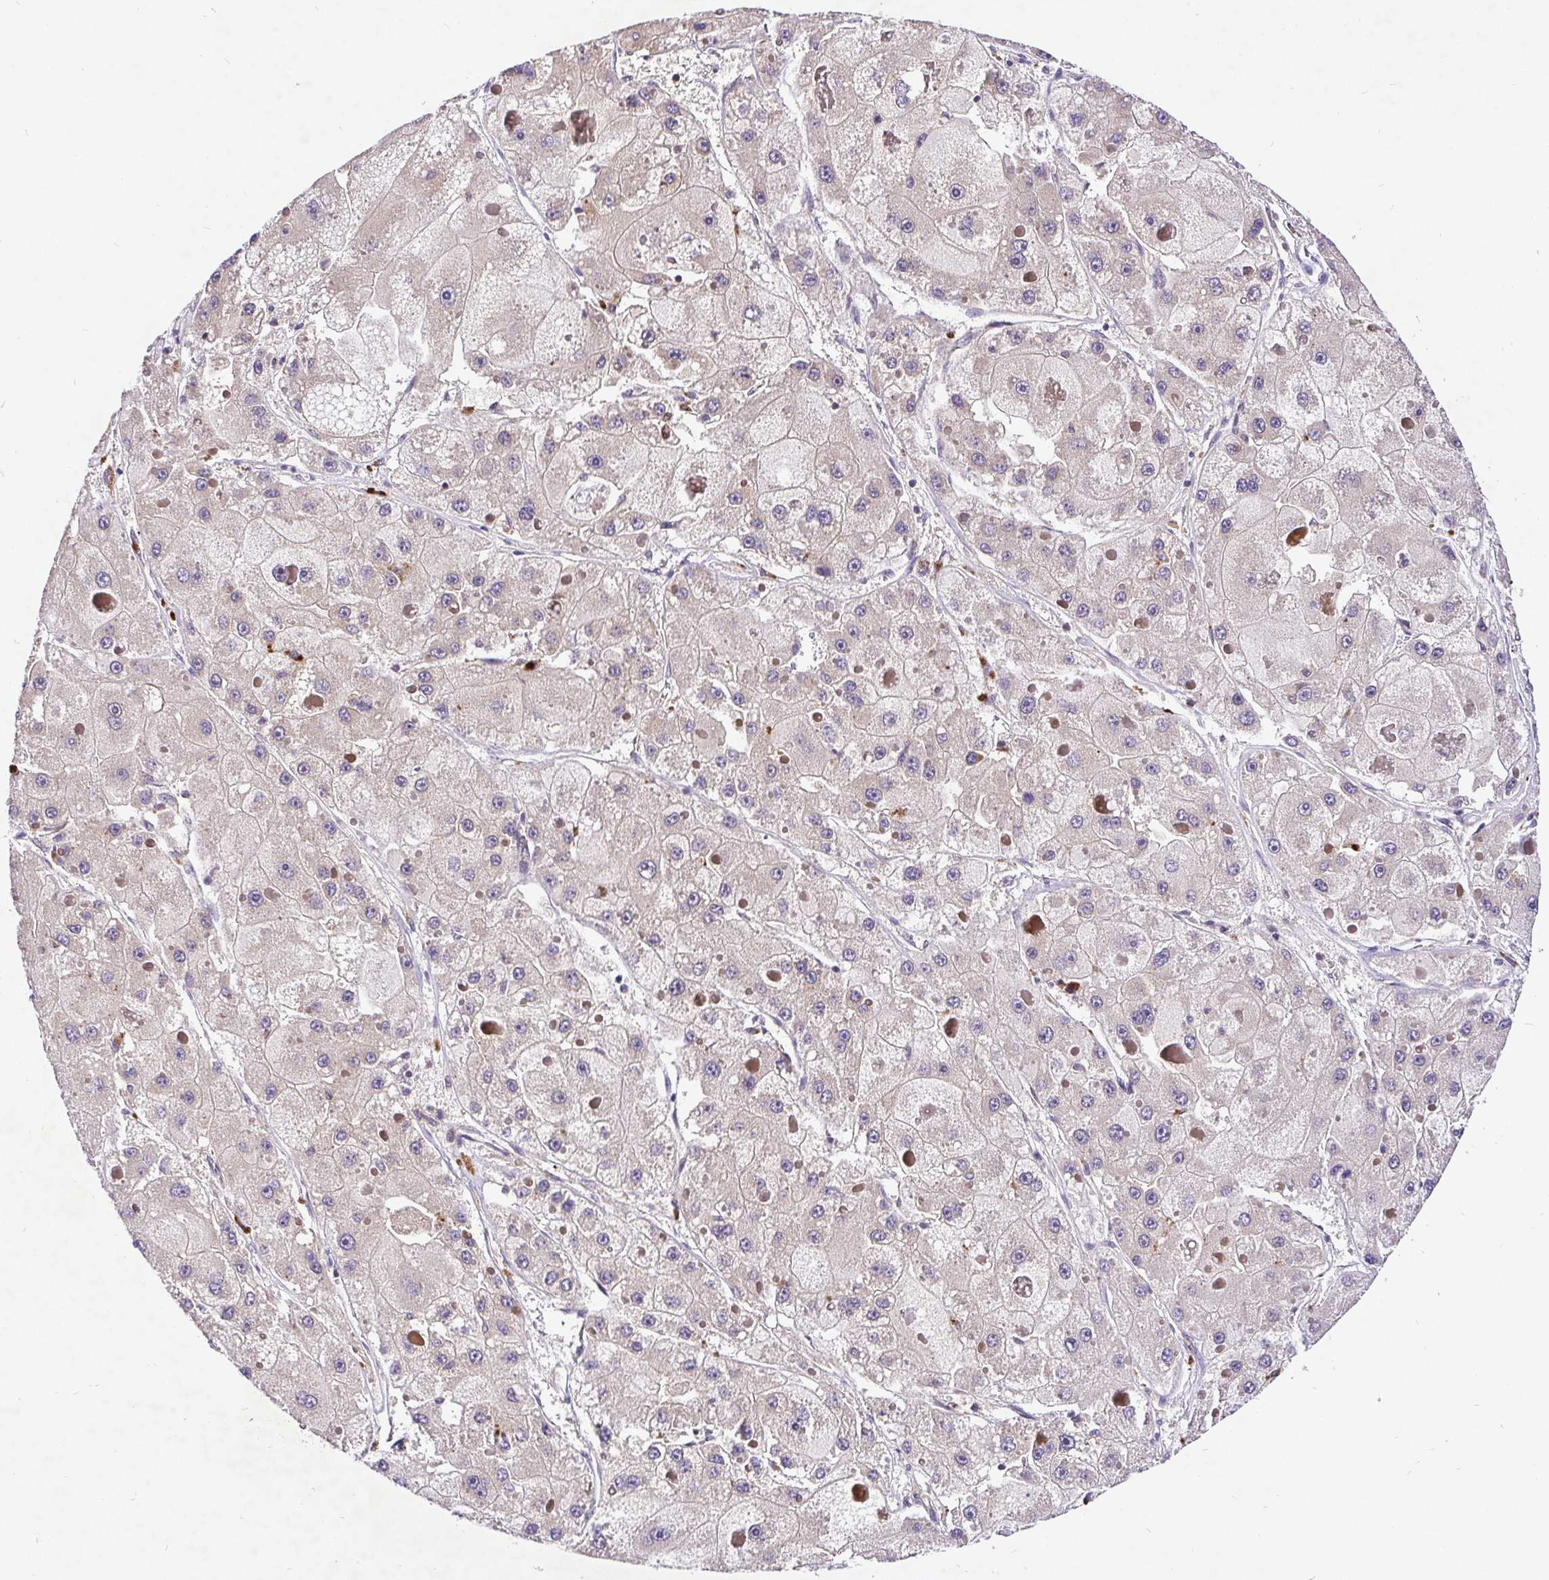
{"staining": {"intensity": "weak", "quantity": "25%-75%", "location": "cytoplasmic/membranous"}, "tissue": "liver cancer", "cell_type": "Tumor cells", "image_type": "cancer", "snomed": [{"axis": "morphology", "description": "Carcinoma, Hepatocellular, NOS"}, {"axis": "topography", "description": "Liver"}], "caption": "Liver cancer (hepatocellular carcinoma) was stained to show a protein in brown. There is low levels of weak cytoplasmic/membranous staining in approximately 25%-75% of tumor cells. Using DAB (3,3'-diaminobenzidine) (brown) and hematoxylin (blue) stains, captured at high magnification using brightfield microscopy.", "gene": "UBE2M", "patient": {"sex": "female", "age": 73}}